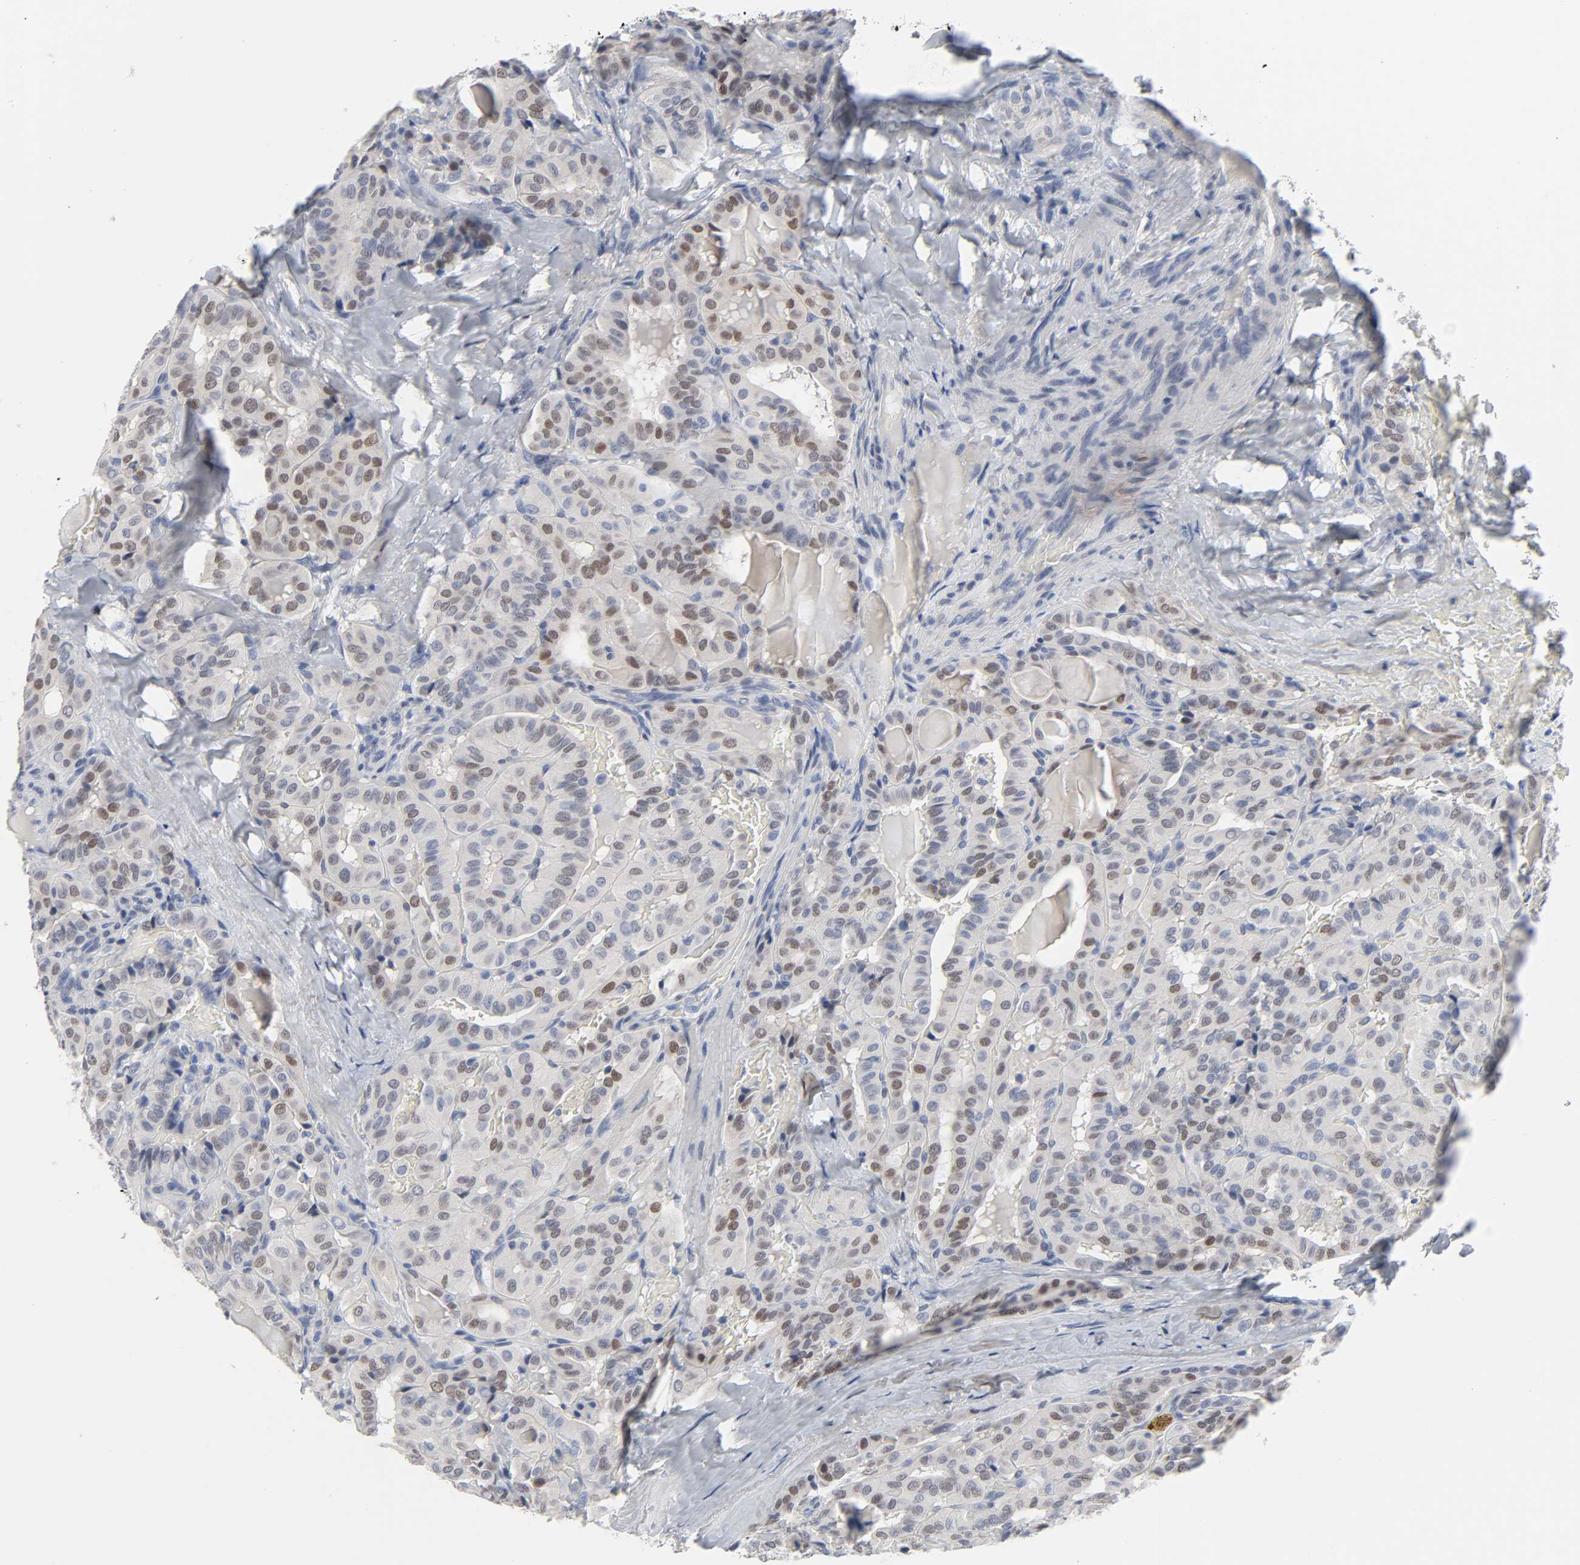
{"staining": {"intensity": "weak", "quantity": "25%-75%", "location": "nuclear"}, "tissue": "thyroid cancer", "cell_type": "Tumor cells", "image_type": "cancer", "snomed": [{"axis": "morphology", "description": "Papillary adenocarcinoma, NOS"}, {"axis": "topography", "description": "Thyroid gland"}], "caption": "Protein analysis of thyroid cancer (papillary adenocarcinoma) tissue displays weak nuclear positivity in approximately 25%-75% of tumor cells. Using DAB (3,3'-diaminobenzidine) (brown) and hematoxylin (blue) stains, captured at high magnification using brightfield microscopy.", "gene": "SALL2", "patient": {"sex": "male", "age": 77}}